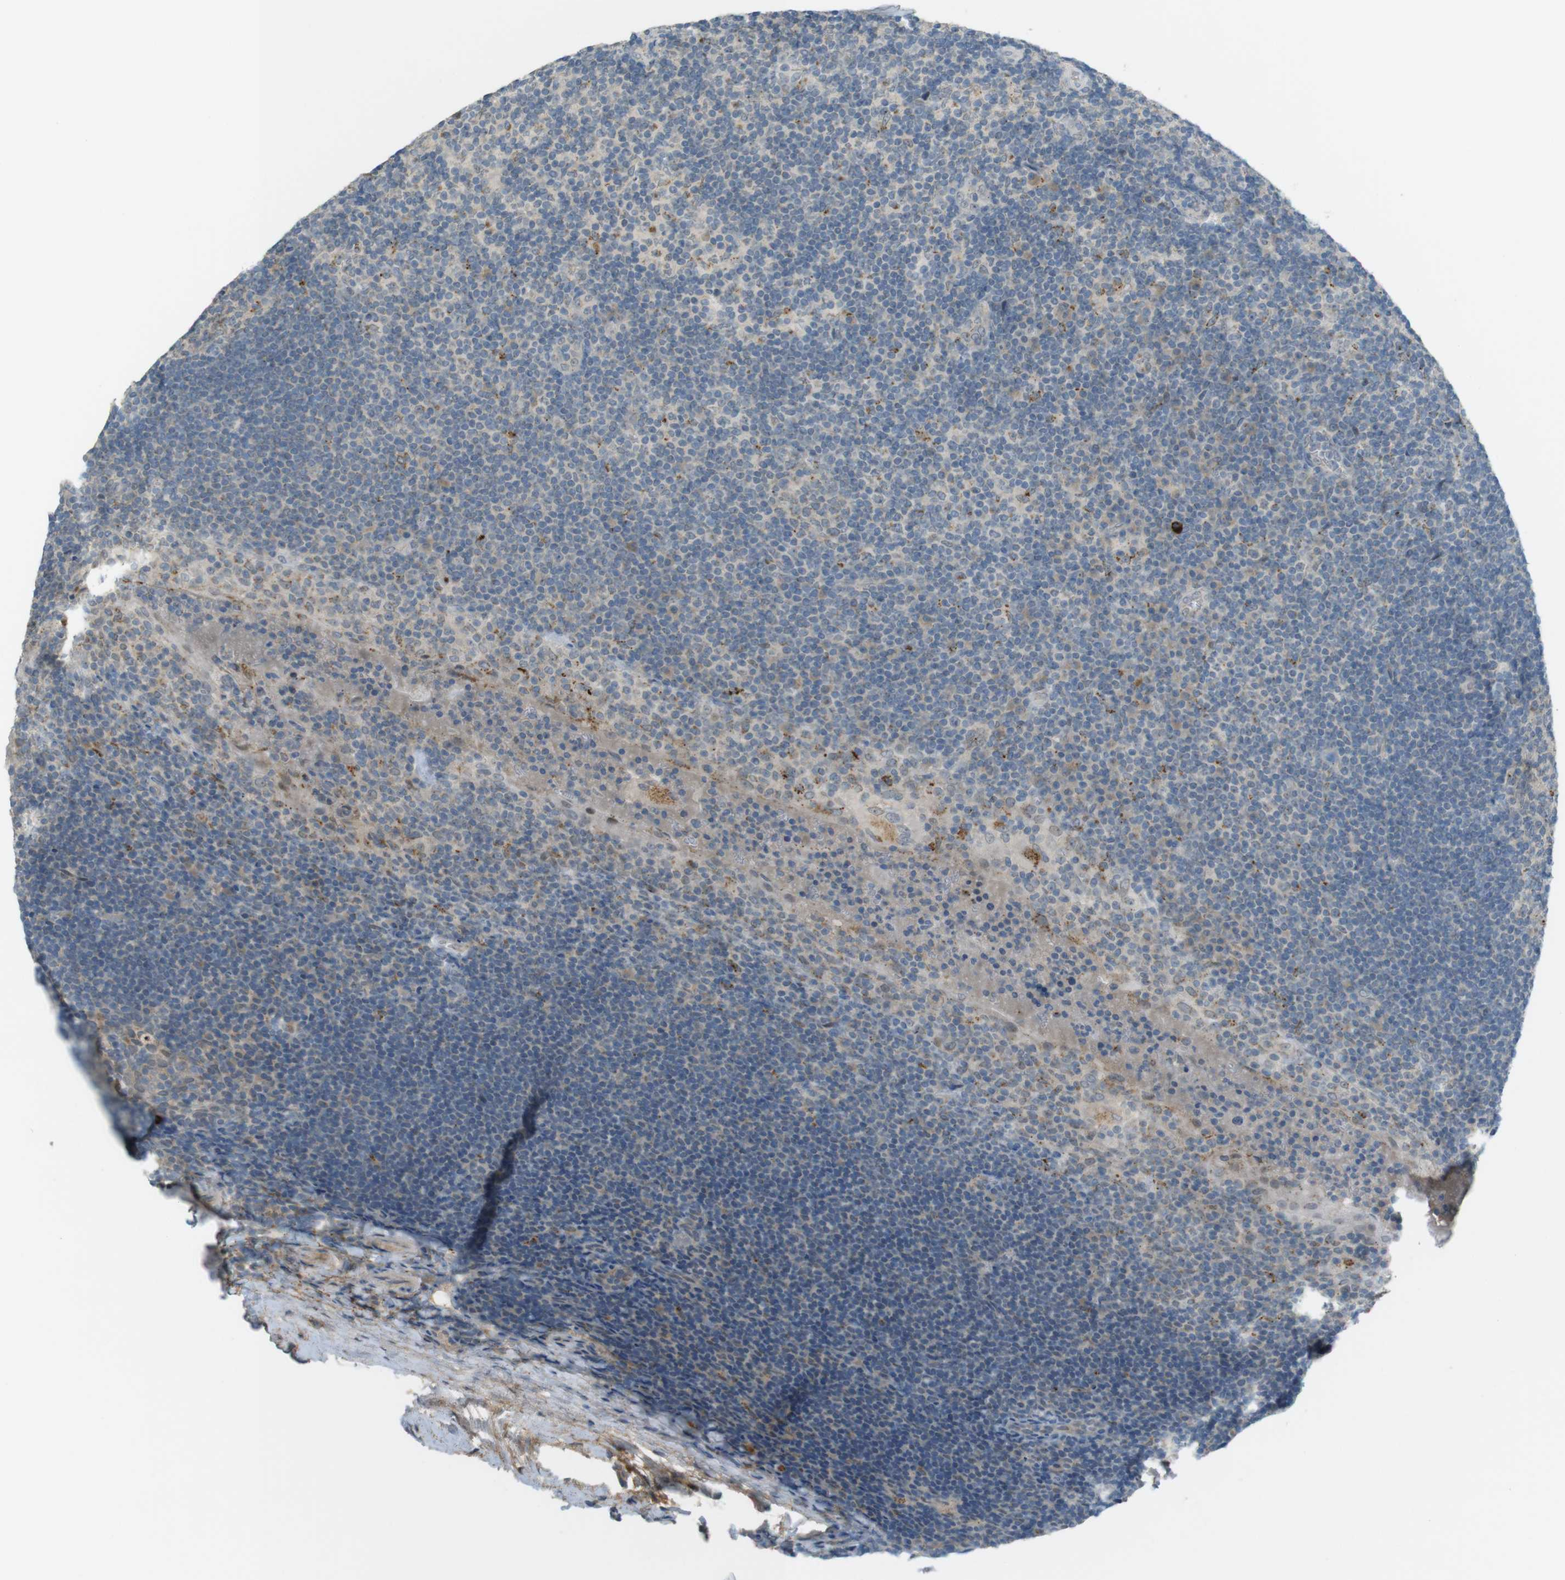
{"staining": {"intensity": "moderate", "quantity": "<25%", "location": "cytoplasmic/membranous"}, "tissue": "tonsil", "cell_type": "Non-germinal center cells", "image_type": "normal", "snomed": [{"axis": "morphology", "description": "Normal tissue, NOS"}, {"axis": "topography", "description": "Tonsil"}], "caption": "Immunohistochemistry (IHC) of unremarkable human tonsil demonstrates low levels of moderate cytoplasmic/membranous positivity in about <25% of non-germinal center cells.", "gene": "UGT8", "patient": {"sex": "male", "age": 37}}